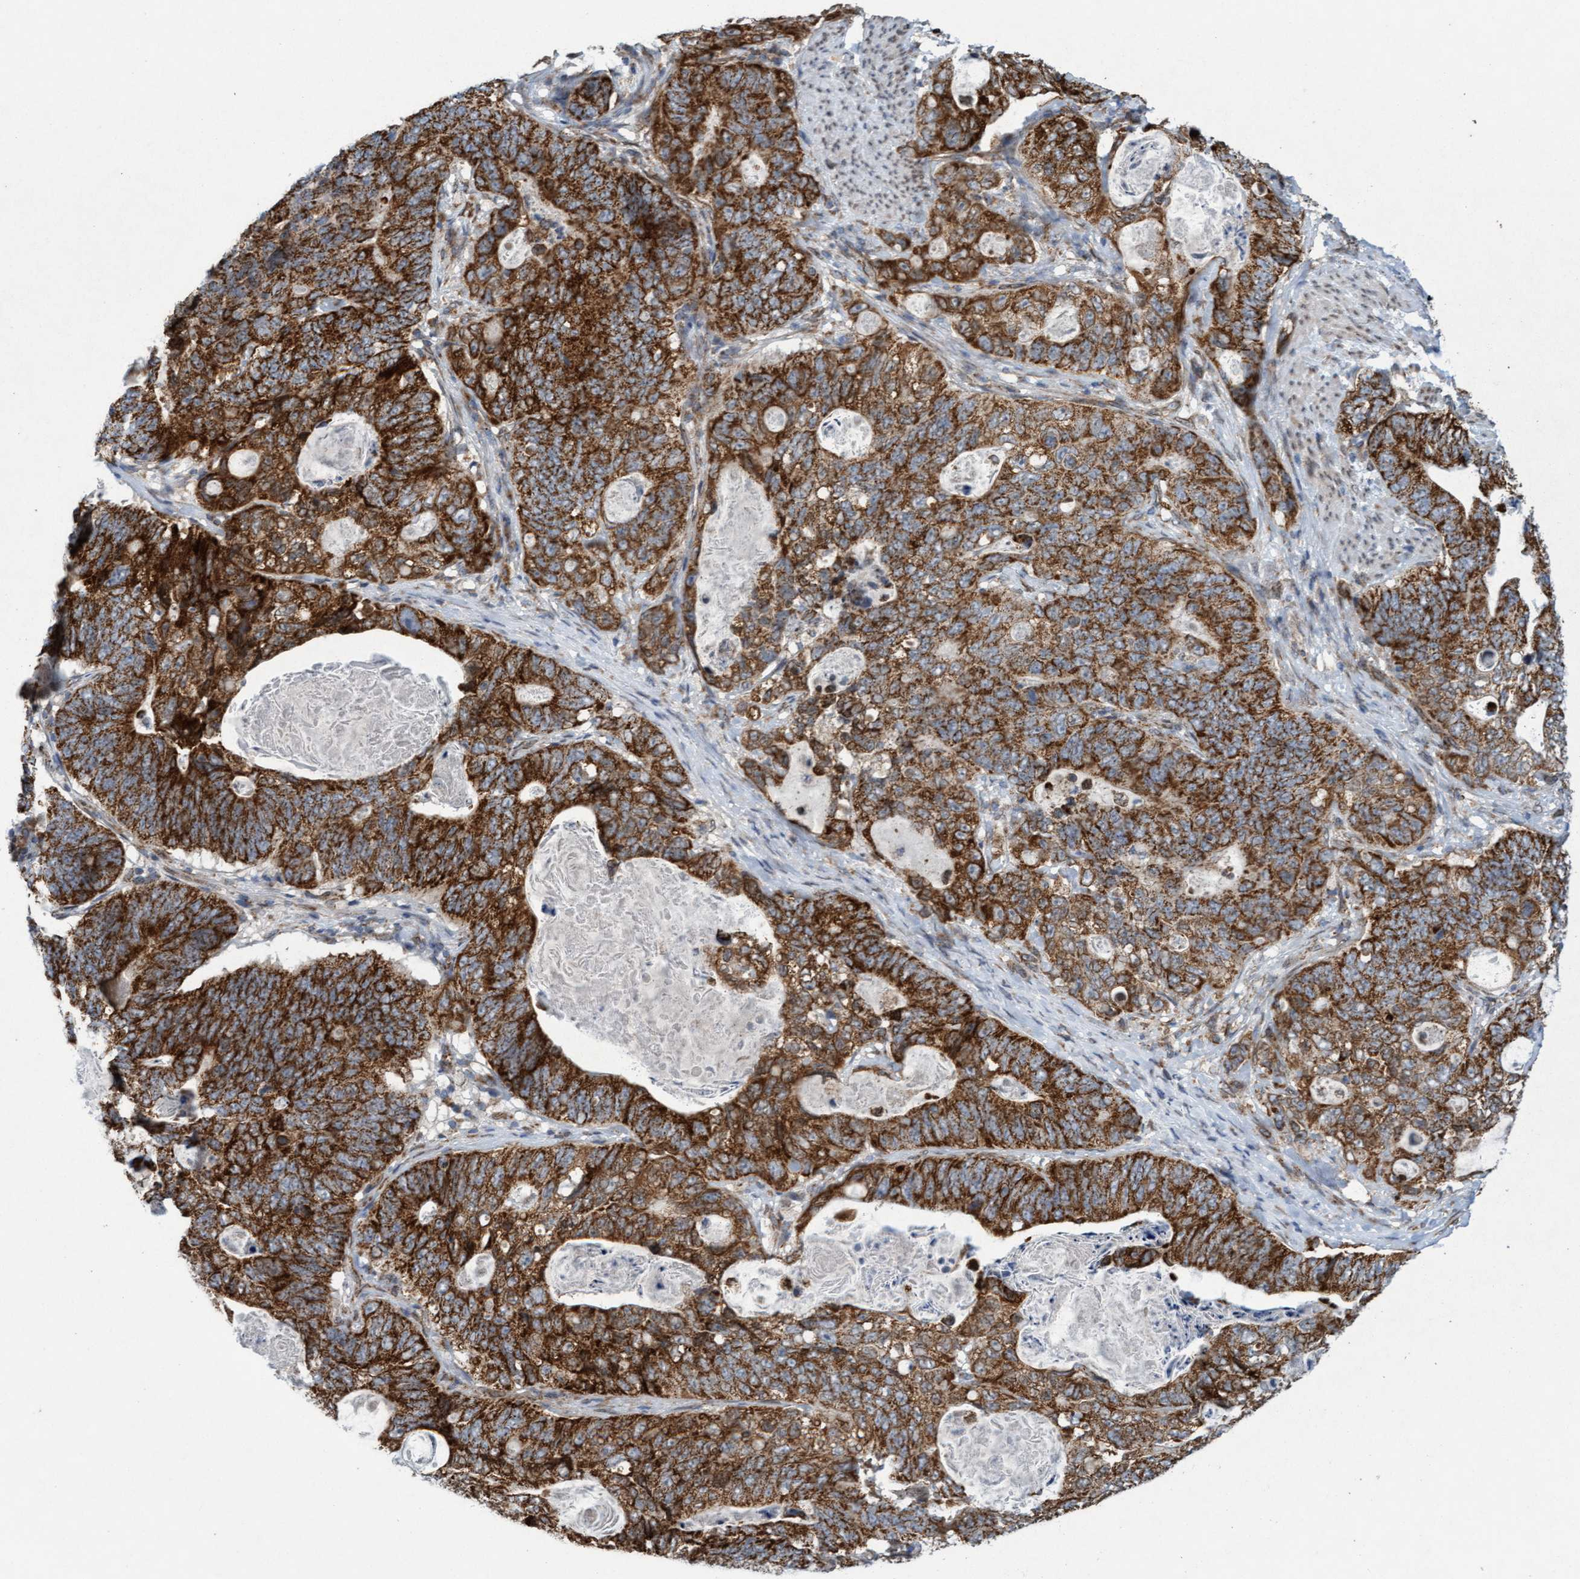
{"staining": {"intensity": "strong", "quantity": ">75%", "location": "cytoplasmic/membranous"}, "tissue": "stomach cancer", "cell_type": "Tumor cells", "image_type": "cancer", "snomed": [{"axis": "morphology", "description": "Normal tissue, NOS"}, {"axis": "morphology", "description": "Adenocarcinoma, NOS"}, {"axis": "topography", "description": "Stomach"}], "caption": "Protein analysis of stomach cancer tissue shows strong cytoplasmic/membranous positivity in about >75% of tumor cells. The protein of interest is stained brown, and the nuclei are stained in blue (DAB IHC with brightfield microscopy, high magnification).", "gene": "MRPS23", "patient": {"sex": "female", "age": 89}}